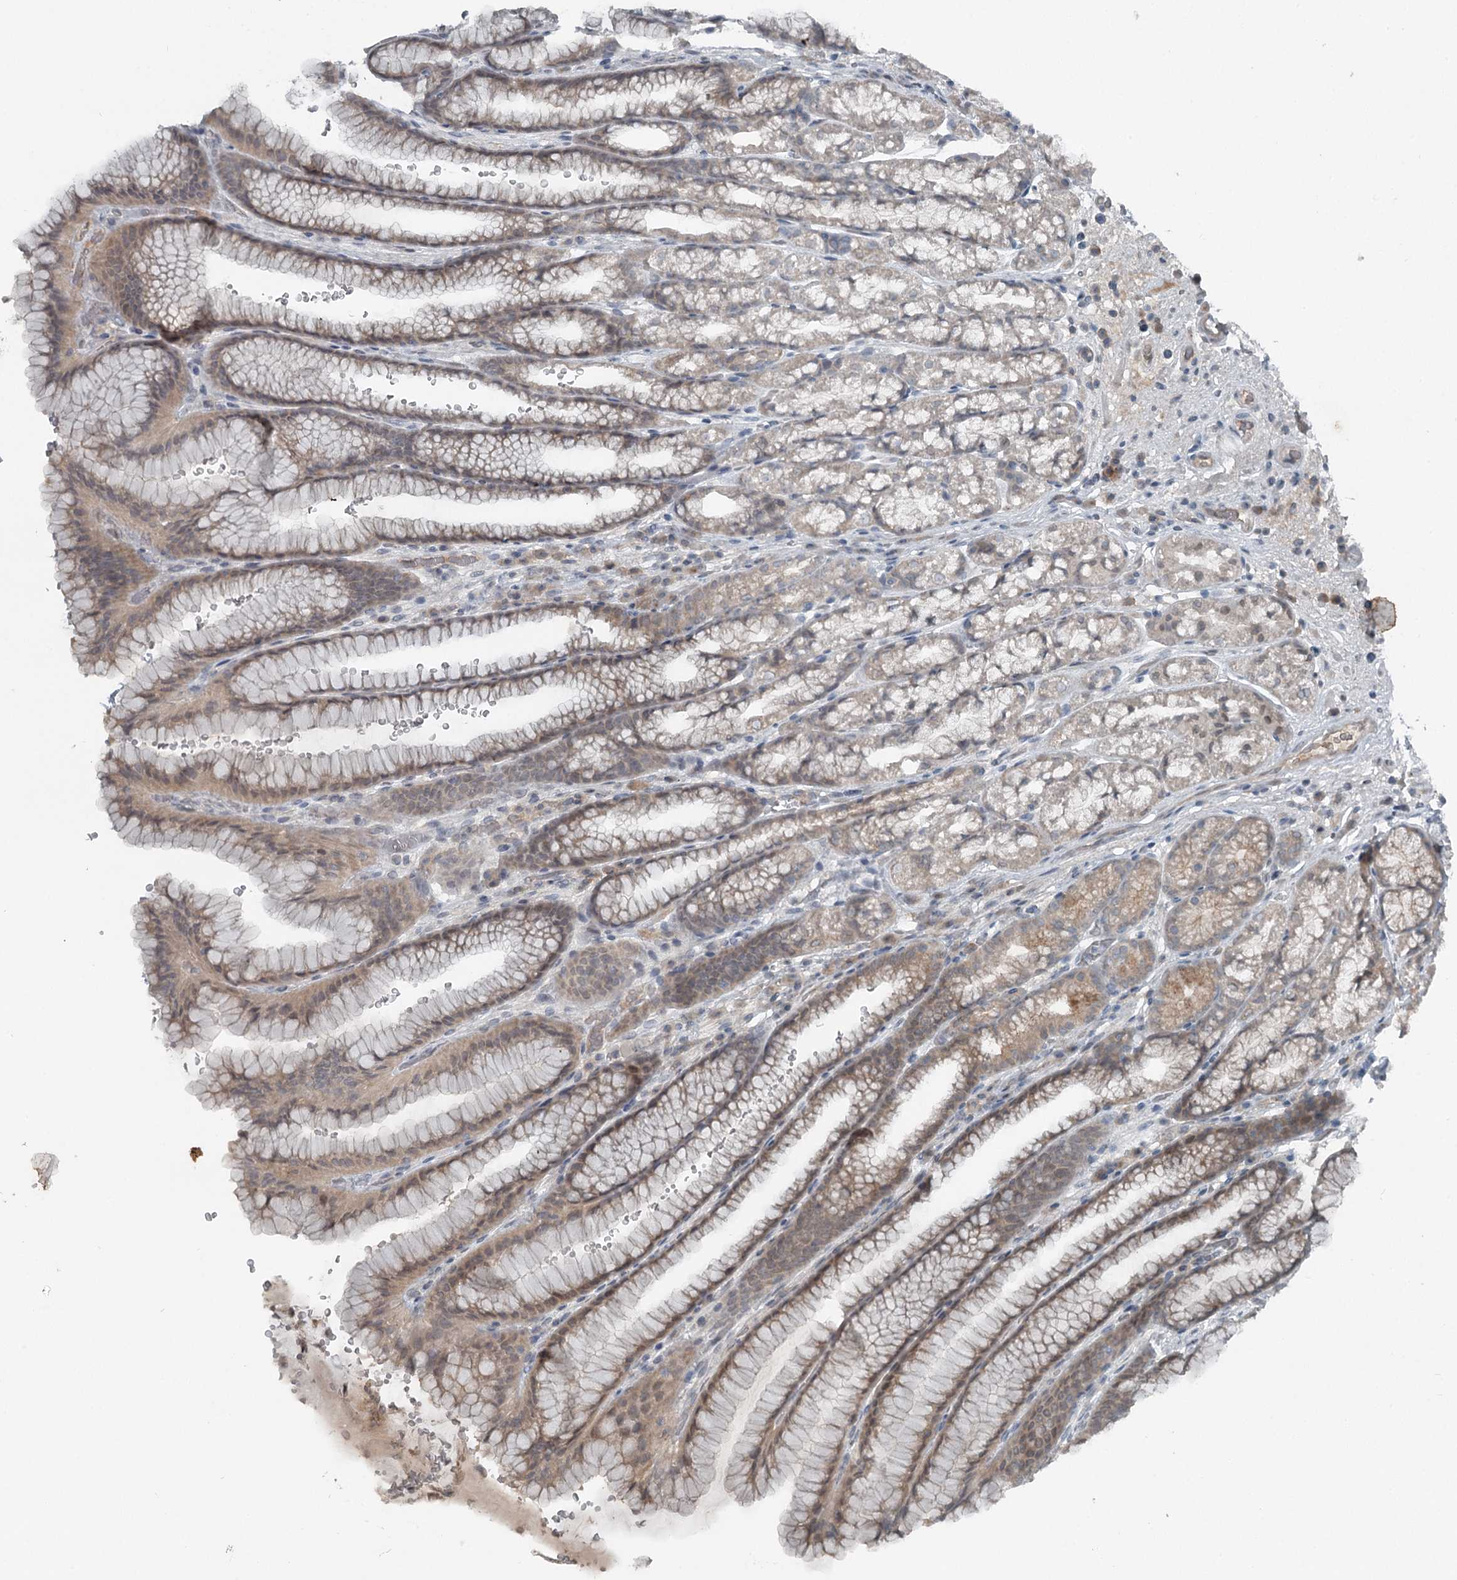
{"staining": {"intensity": "weak", "quantity": "<25%", "location": "cytoplasmic/membranous"}, "tissue": "stomach", "cell_type": "Glandular cells", "image_type": "normal", "snomed": [{"axis": "morphology", "description": "Normal tissue, NOS"}, {"axis": "morphology", "description": "Adenocarcinoma, NOS"}, {"axis": "topography", "description": "Stomach"}], "caption": "IHC micrograph of benign stomach: human stomach stained with DAB (3,3'-diaminobenzidine) exhibits no significant protein positivity in glandular cells.", "gene": "SLC39A8", "patient": {"sex": "male", "age": 57}}